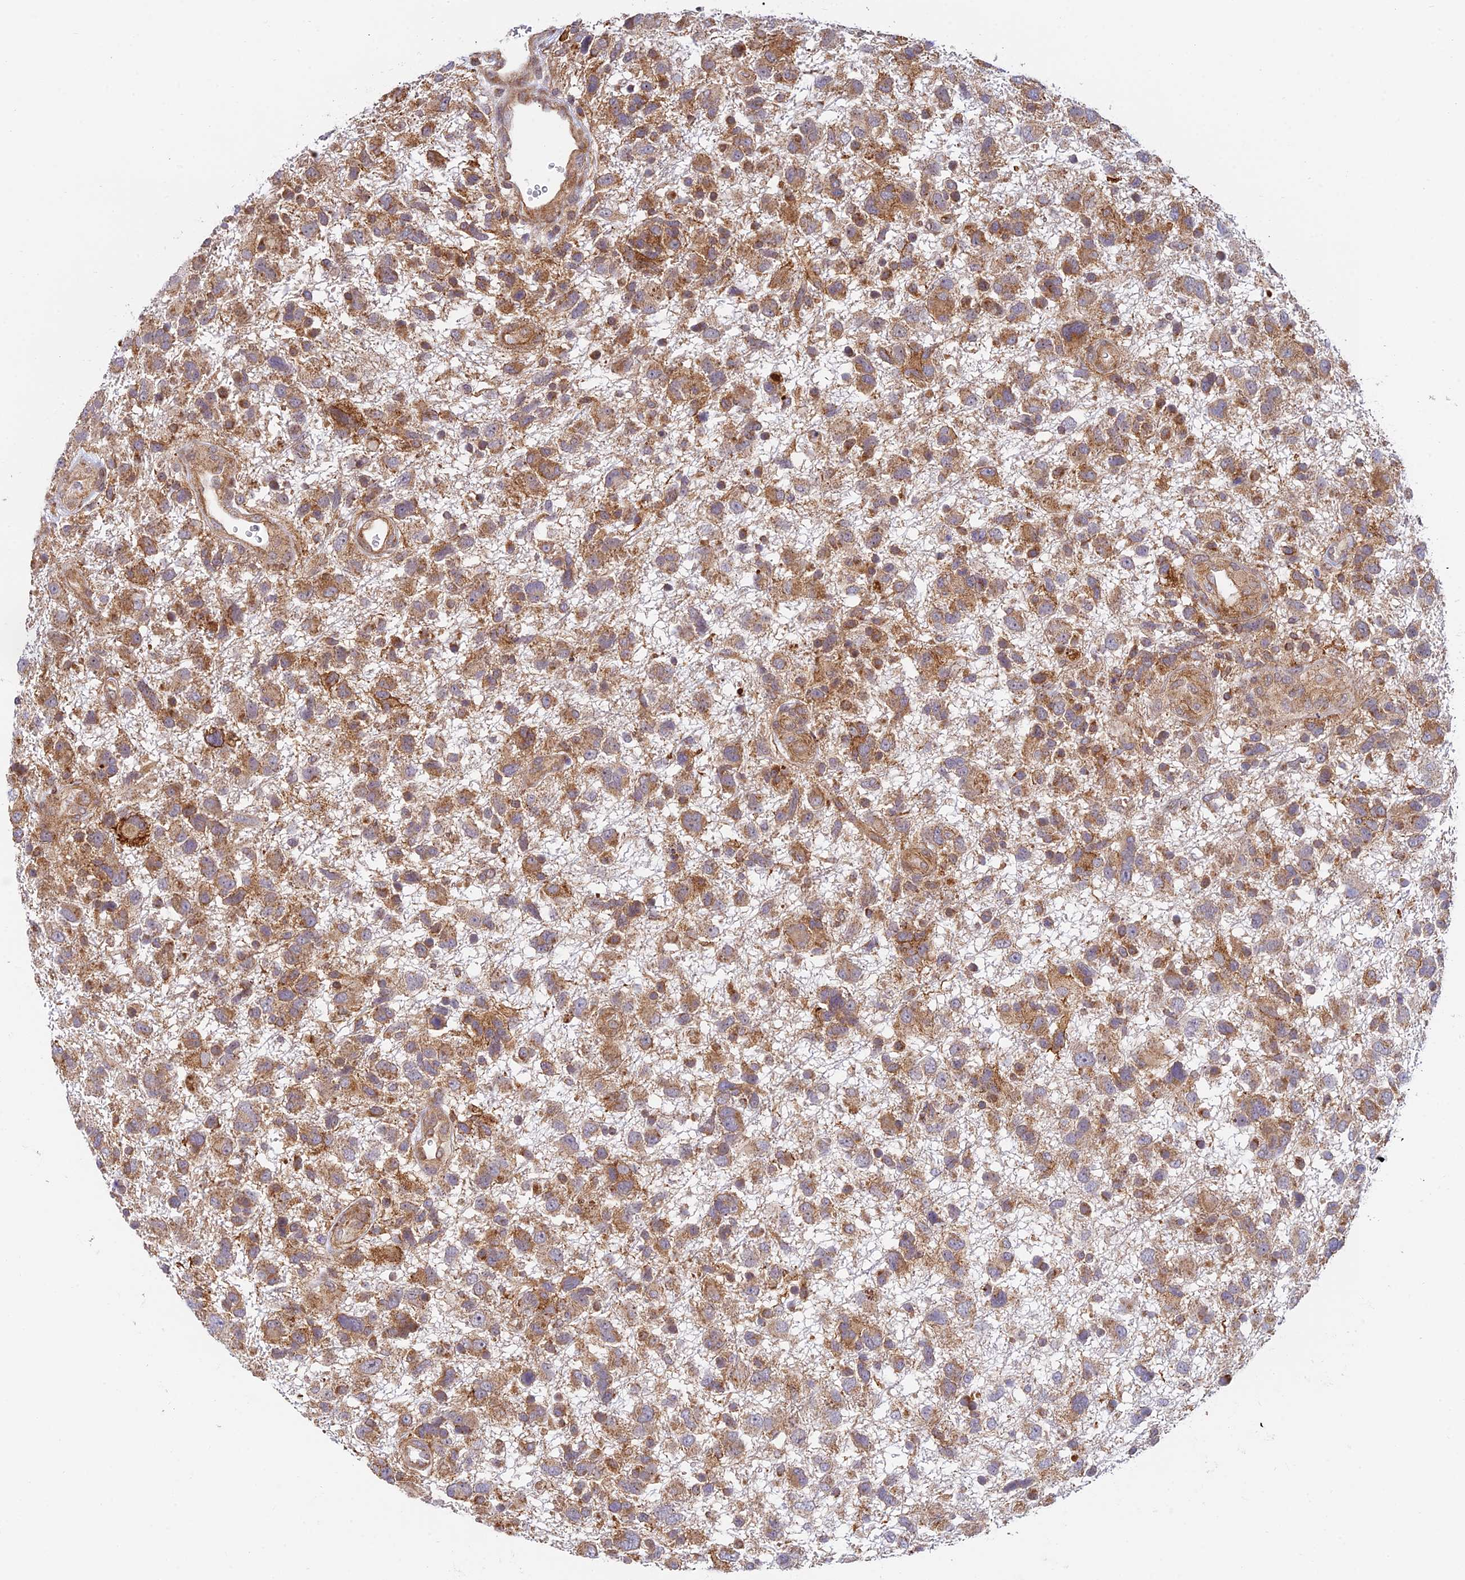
{"staining": {"intensity": "moderate", "quantity": ">75%", "location": "cytoplasmic/membranous"}, "tissue": "glioma", "cell_type": "Tumor cells", "image_type": "cancer", "snomed": [{"axis": "morphology", "description": "Glioma, malignant, High grade"}, {"axis": "topography", "description": "Brain"}], "caption": "Moderate cytoplasmic/membranous protein positivity is present in about >75% of tumor cells in glioma.", "gene": "HOOK2", "patient": {"sex": "male", "age": 61}}